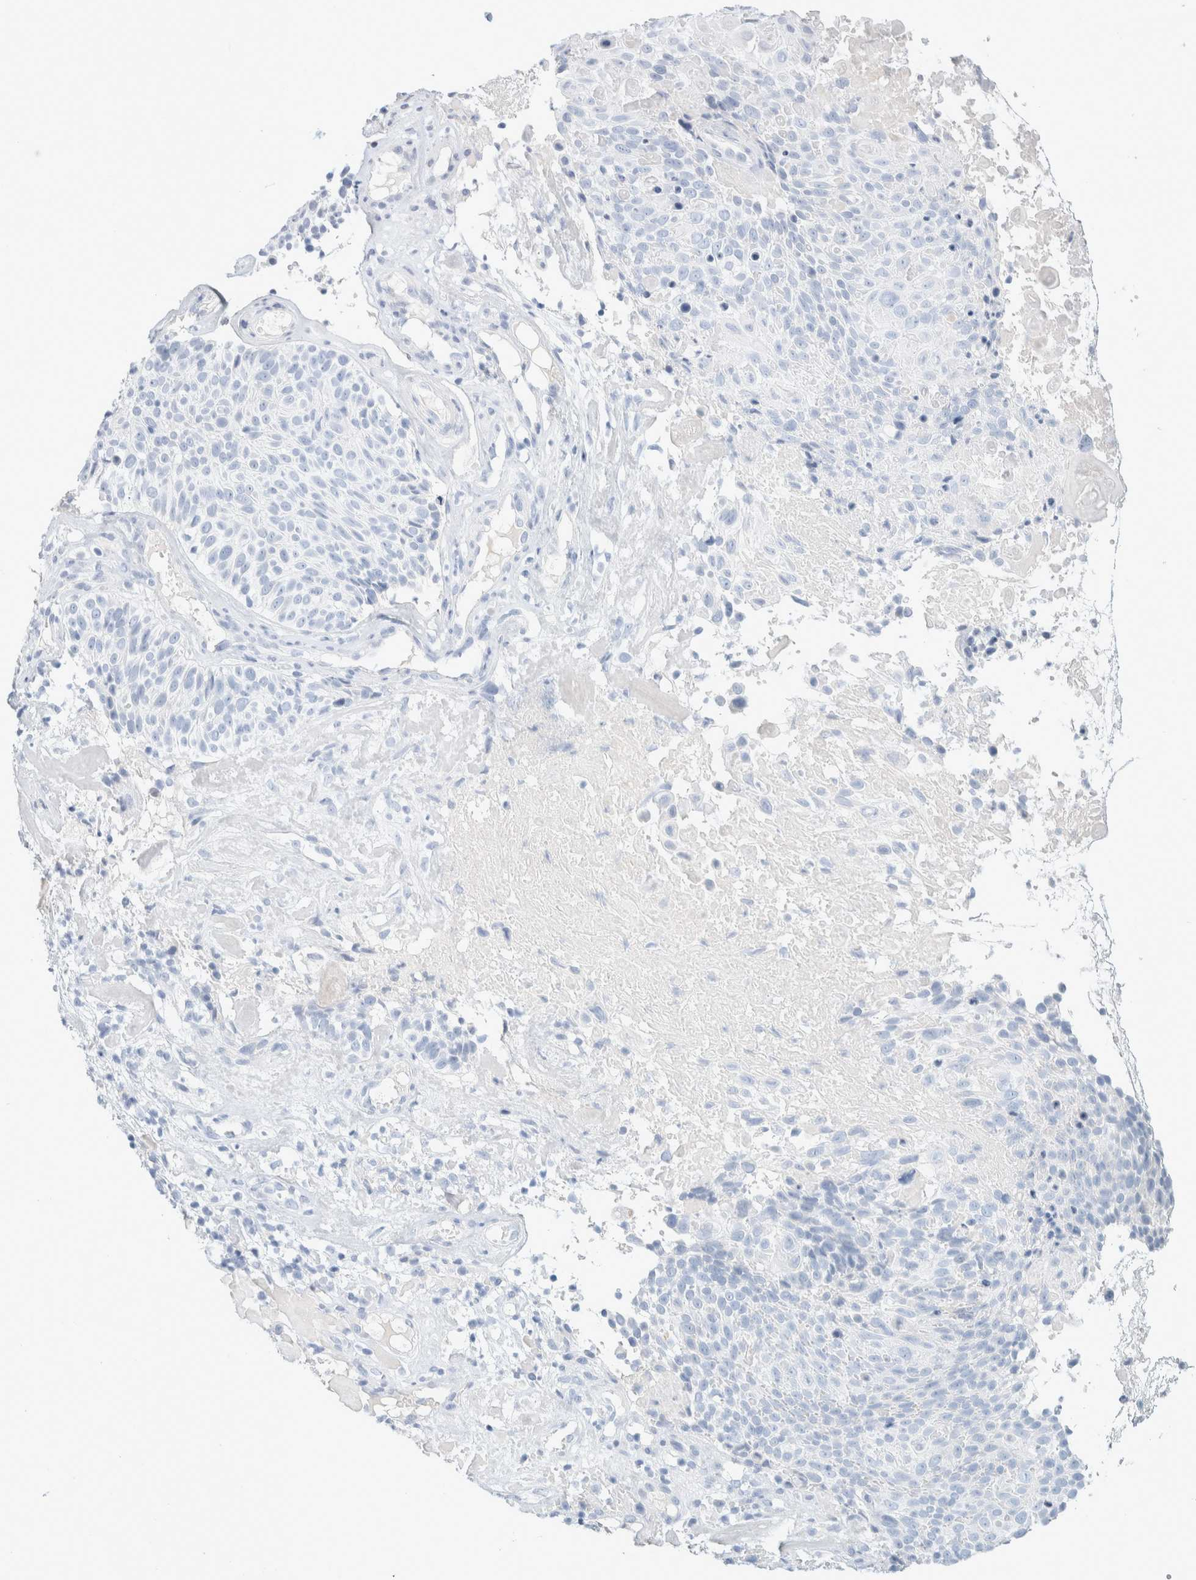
{"staining": {"intensity": "negative", "quantity": "none", "location": "none"}, "tissue": "cervical cancer", "cell_type": "Tumor cells", "image_type": "cancer", "snomed": [{"axis": "morphology", "description": "Squamous cell carcinoma, NOS"}, {"axis": "topography", "description": "Cervix"}], "caption": "Immunohistochemistry of human cervical cancer exhibits no positivity in tumor cells.", "gene": "CPQ", "patient": {"sex": "female", "age": 74}}